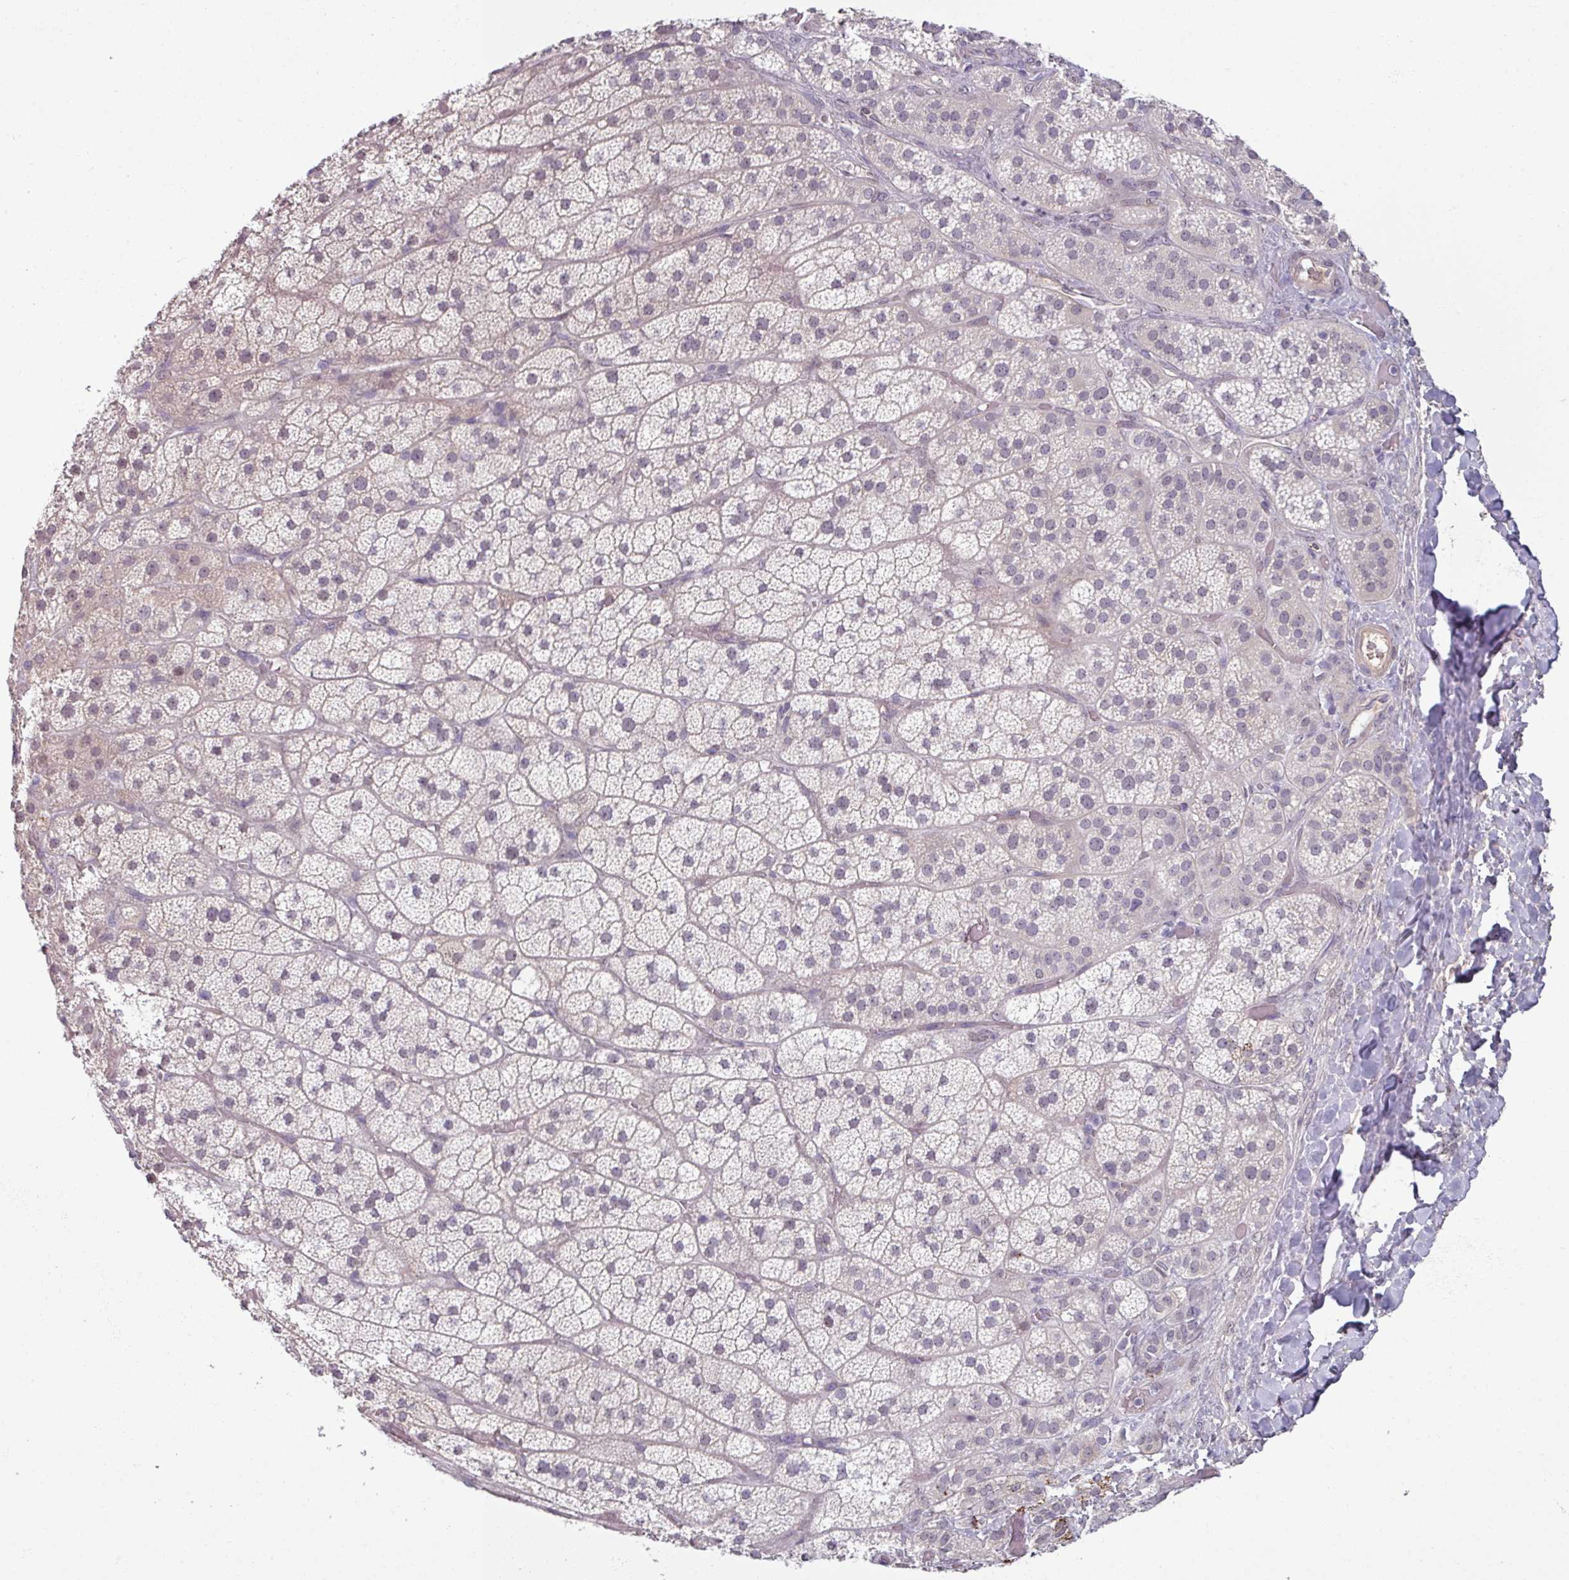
{"staining": {"intensity": "moderate", "quantity": "<25%", "location": "cytoplasmic/membranous,nuclear"}, "tissue": "adrenal gland", "cell_type": "Glandular cells", "image_type": "normal", "snomed": [{"axis": "morphology", "description": "Normal tissue, NOS"}, {"axis": "topography", "description": "Adrenal gland"}], "caption": "This micrograph exhibits immunohistochemistry staining of unremarkable human adrenal gland, with low moderate cytoplasmic/membranous,nuclear expression in approximately <25% of glandular cells.", "gene": "UVSSA", "patient": {"sex": "male", "age": 57}}